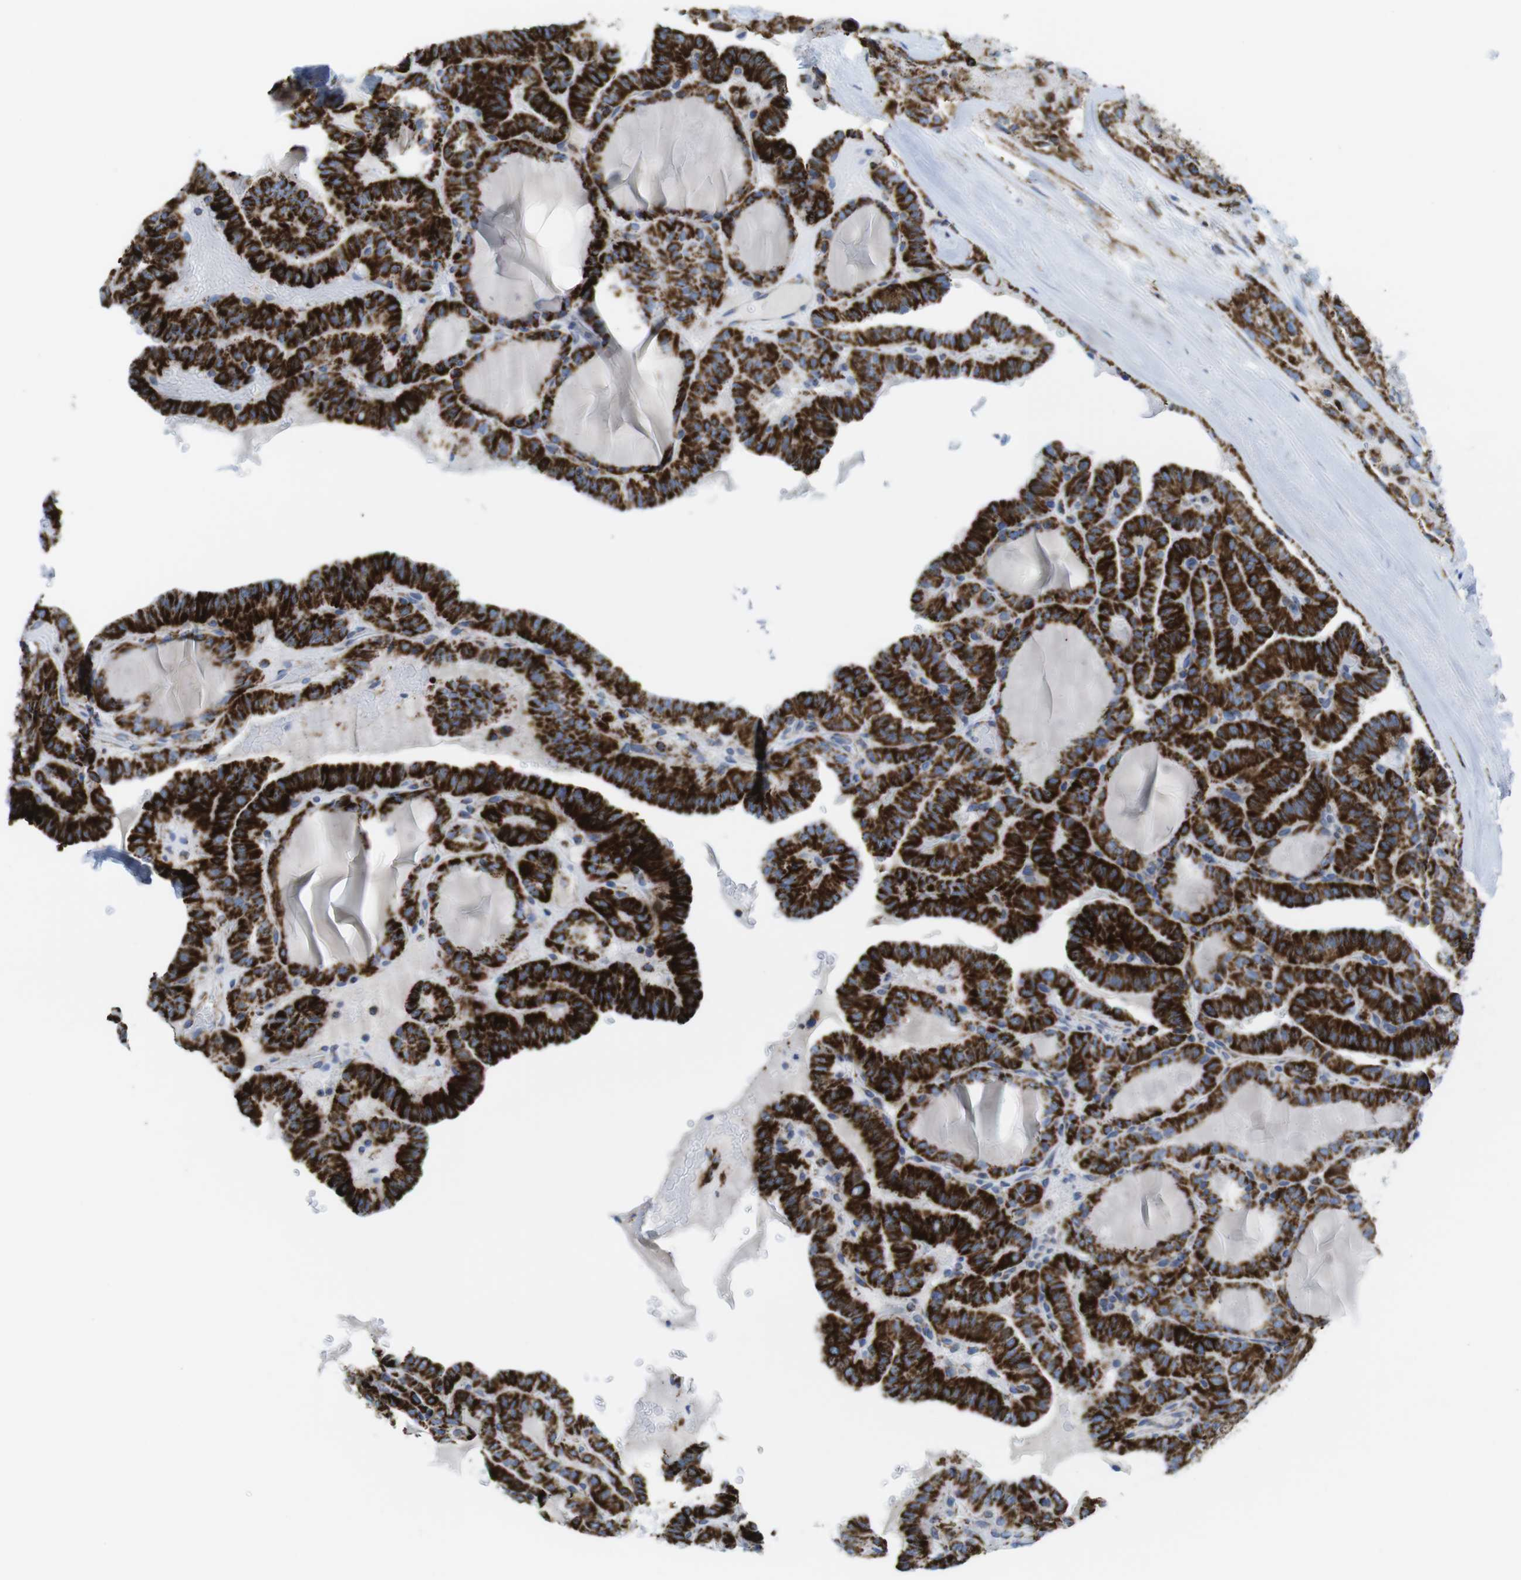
{"staining": {"intensity": "strong", "quantity": ">75%", "location": "cytoplasmic/membranous"}, "tissue": "thyroid cancer", "cell_type": "Tumor cells", "image_type": "cancer", "snomed": [{"axis": "morphology", "description": "Papillary adenocarcinoma, NOS"}, {"axis": "topography", "description": "Thyroid gland"}], "caption": "Protein staining of thyroid cancer (papillary adenocarcinoma) tissue demonstrates strong cytoplasmic/membranous positivity in about >75% of tumor cells.", "gene": "ATP5PO", "patient": {"sex": "male", "age": 77}}